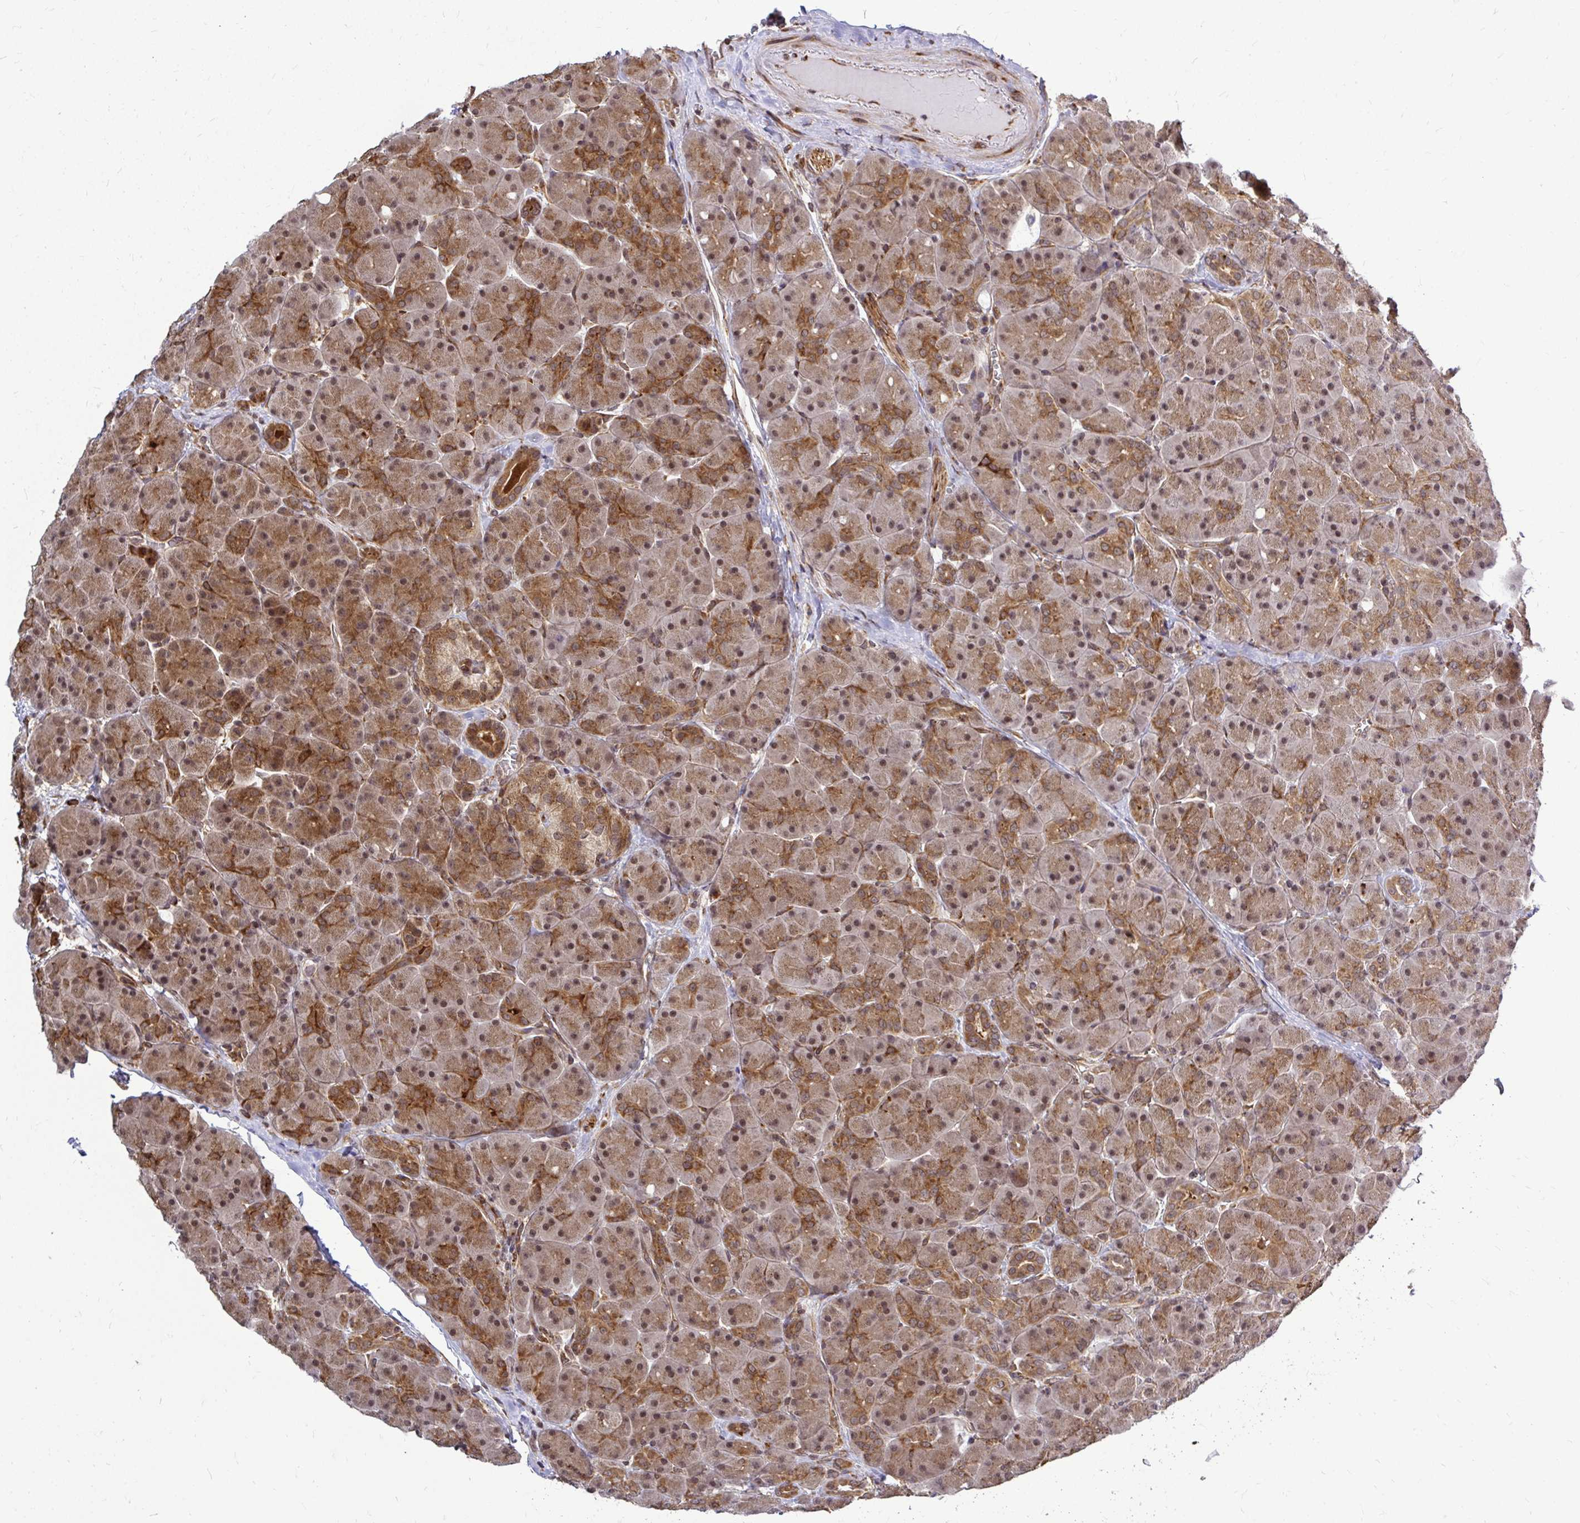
{"staining": {"intensity": "moderate", "quantity": ">75%", "location": "cytoplasmic/membranous,nuclear"}, "tissue": "pancreas", "cell_type": "Exocrine glandular cells", "image_type": "normal", "snomed": [{"axis": "morphology", "description": "Normal tissue, NOS"}, {"axis": "topography", "description": "Pancreas"}], "caption": "Protein staining reveals moderate cytoplasmic/membranous,nuclear expression in approximately >75% of exocrine glandular cells in unremarkable pancreas. (Stains: DAB (3,3'-diaminobenzidine) in brown, nuclei in blue, Microscopy: brightfield microscopy at high magnification).", "gene": "FMR1", "patient": {"sex": "male", "age": 55}}